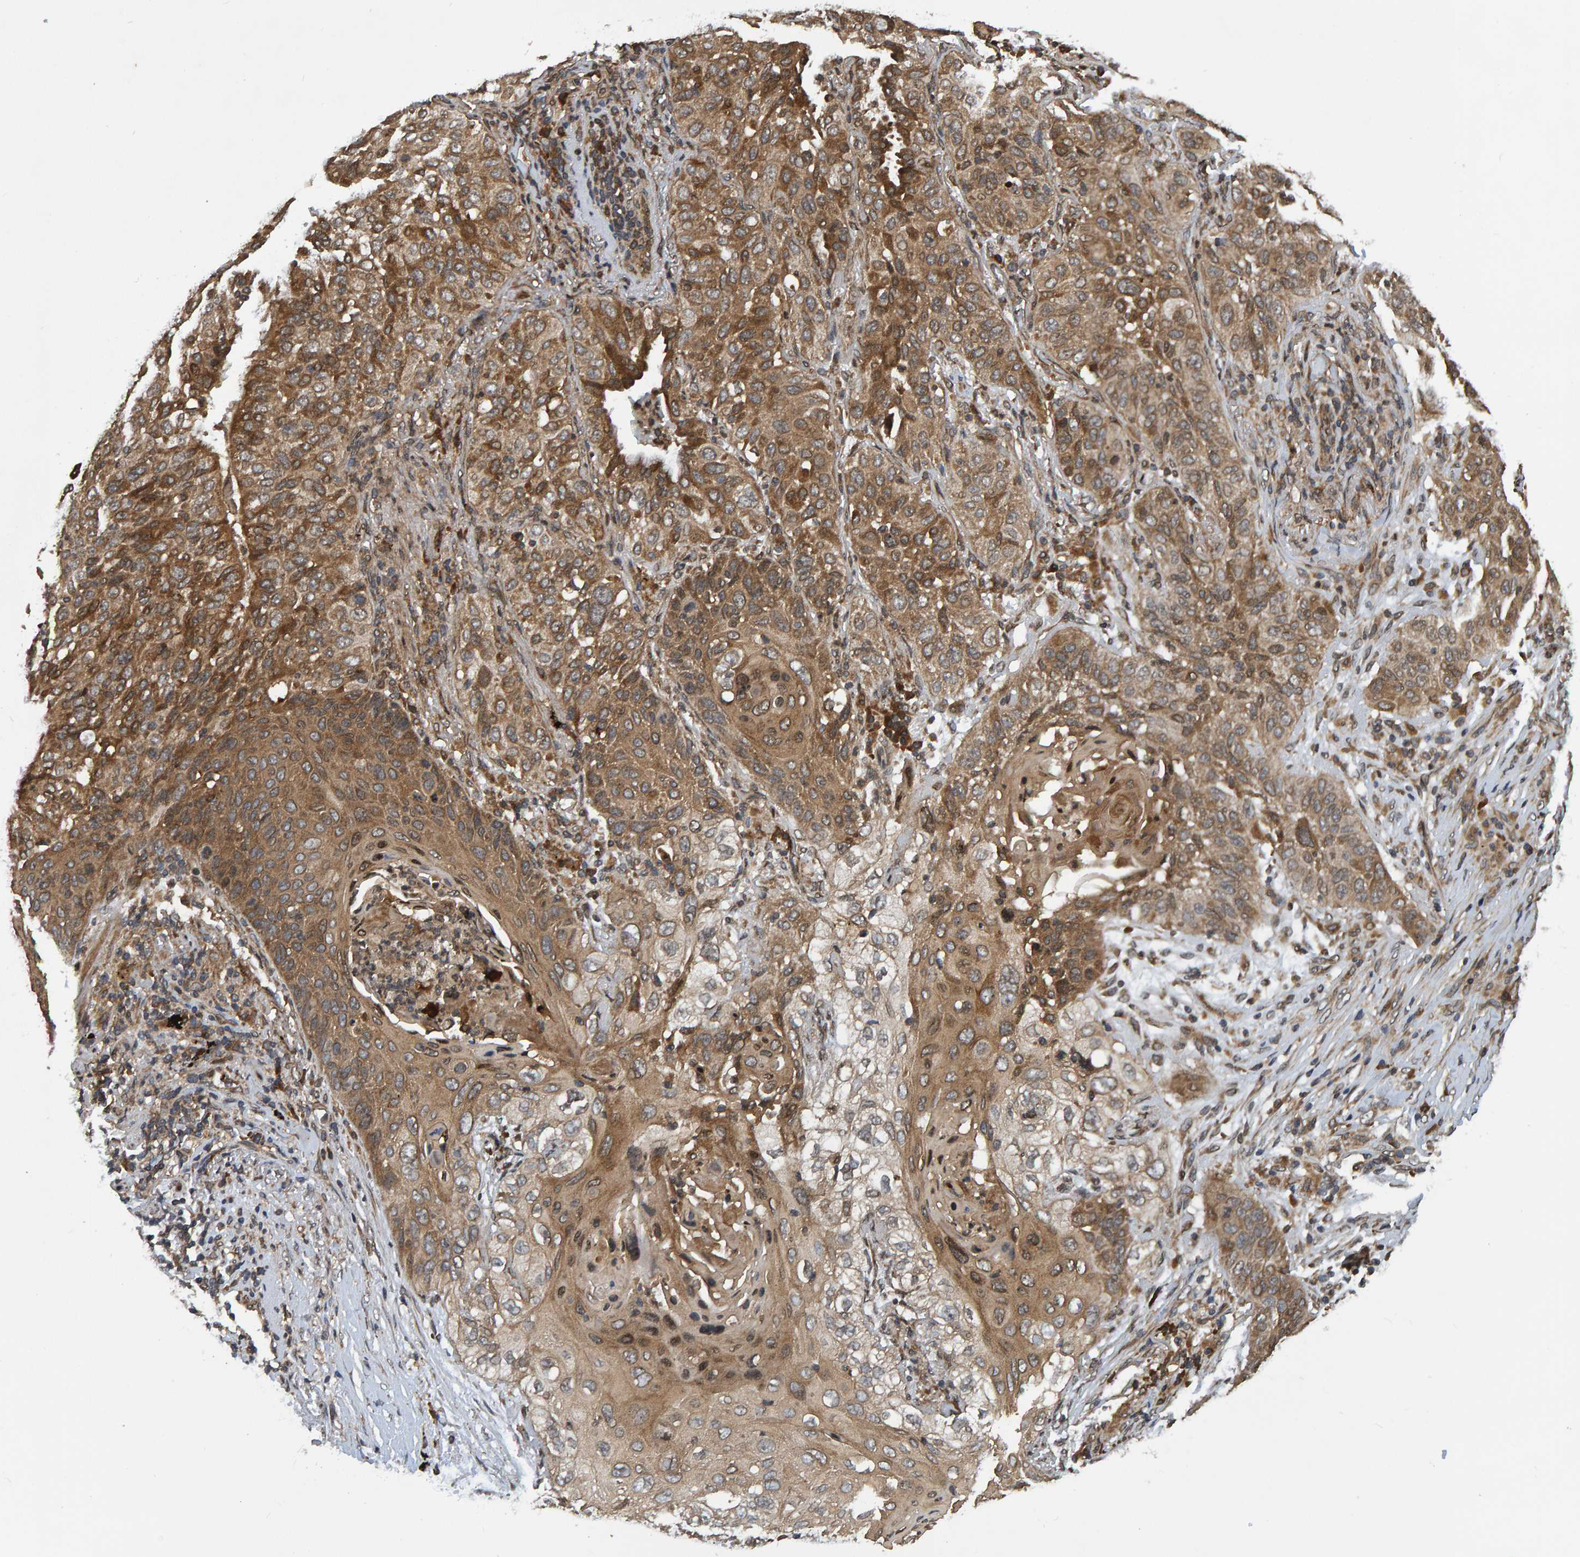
{"staining": {"intensity": "moderate", "quantity": ">75%", "location": "cytoplasmic/membranous"}, "tissue": "lung cancer", "cell_type": "Tumor cells", "image_type": "cancer", "snomed": [{"axis": "morphology", "description": "Squamous cell carcinoma, NOS"}, {"axis": "topography", "description": "Lung"}], "caption": "A micrograph of lung cancer (squamous cell carcinoma) stained for a protein demonstrates moderate cytoplasmic/membranous brown staining in tumor cells.", "gene": "GAB2", "patient": {"sex": "female", "age": 67}}